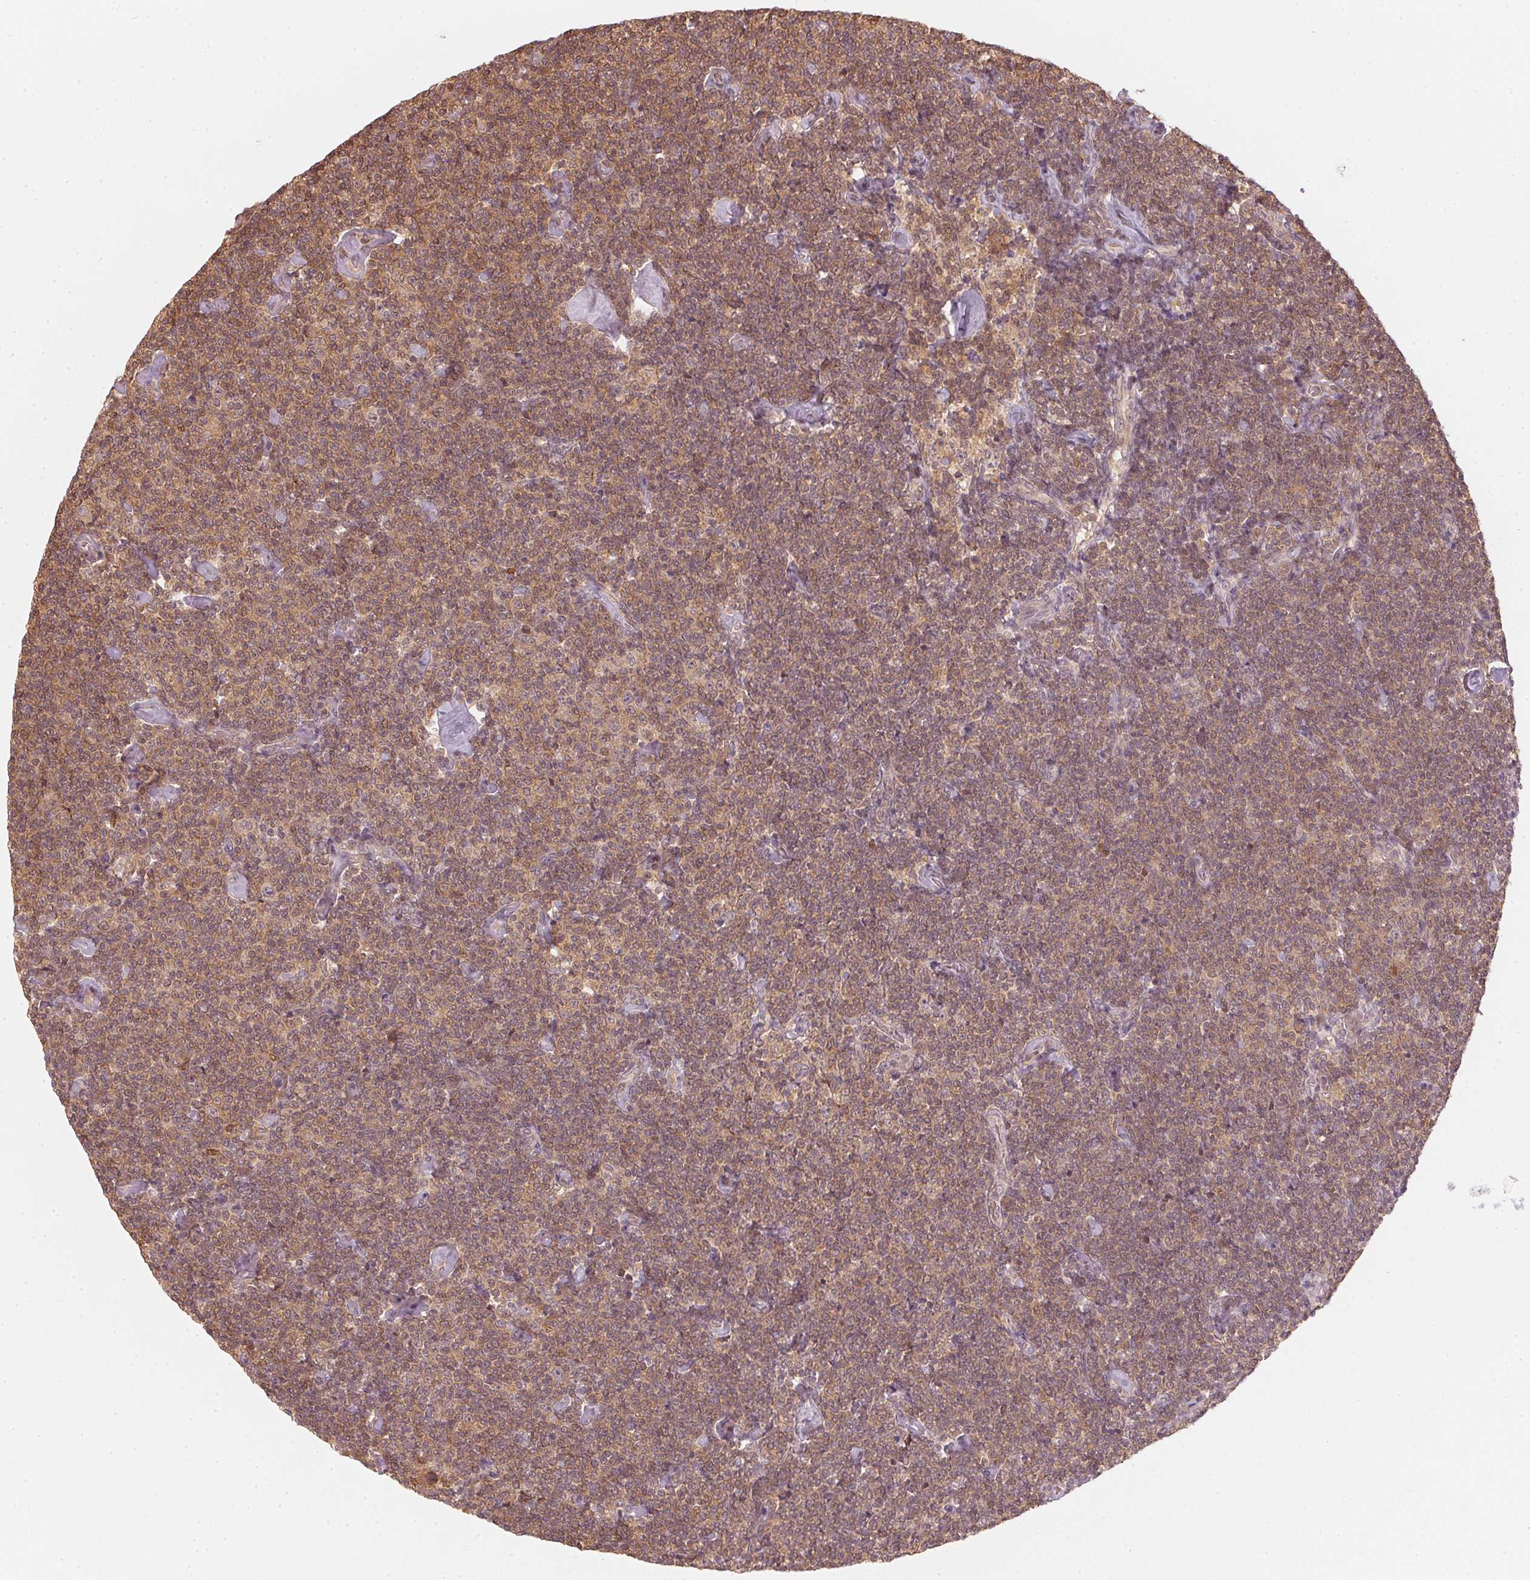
{"staining": {"intensity": "moderate", "quantity": ">75%", "location": "cytoplasmic/membranous,nuclear"}, "tissue": "lymphoma", "cell_type": "Tumor cells", "image_type": "cancer", "snomed": [{"axis": "morphology", "description": "Malignant lymphoma, non-Hodgkin's type, Low grade"}, {"axis": "topography", "description": "Lymph node"}], "caption": "A brown stain labels moderate cytoplasmic/membranous and nuclear expression of a protein in human lymphoma tumor cells.", "gene": "UBE2L3", "patient": {"sex": "male", "age": 81}}